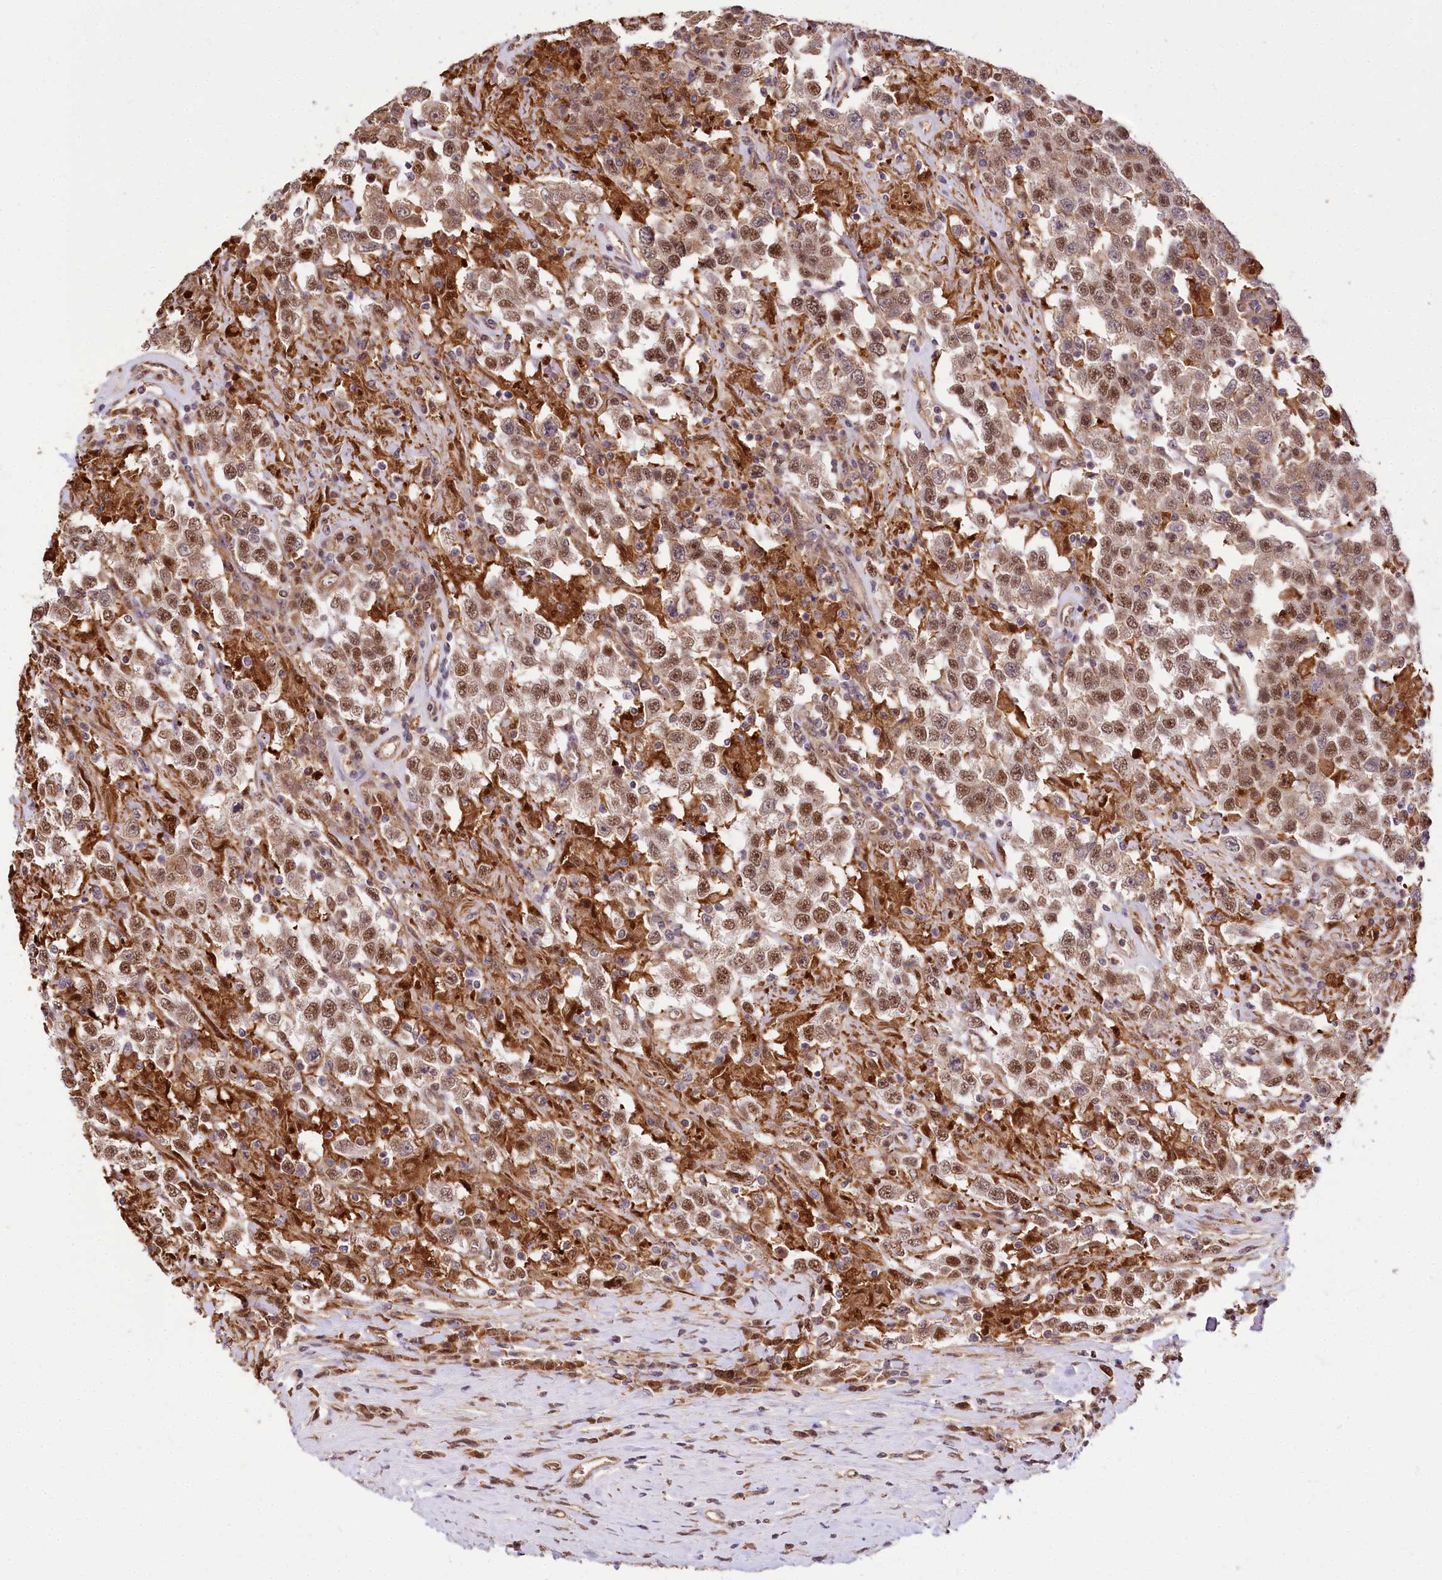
{"staining": {"intensity": "moderate", "quantity": ">75%", "location": "nuclear"}, "tissue": "testis cancer", "cell_type": "Tumor cells", "image_type": "cancer", "snomed": [{"axis": "morphology", "description": "Seminoma, NOS"}, {"axis": "topography", "description": "Testis"}], "caption": "Testis cancer (seminoma) was stained to show a protein in brown. There is medium levels of moderate nuclear staining in approximately >75% of tumor cells.", "gene": "GNL3L", "patient": {"sex": "male", "age": 41}}